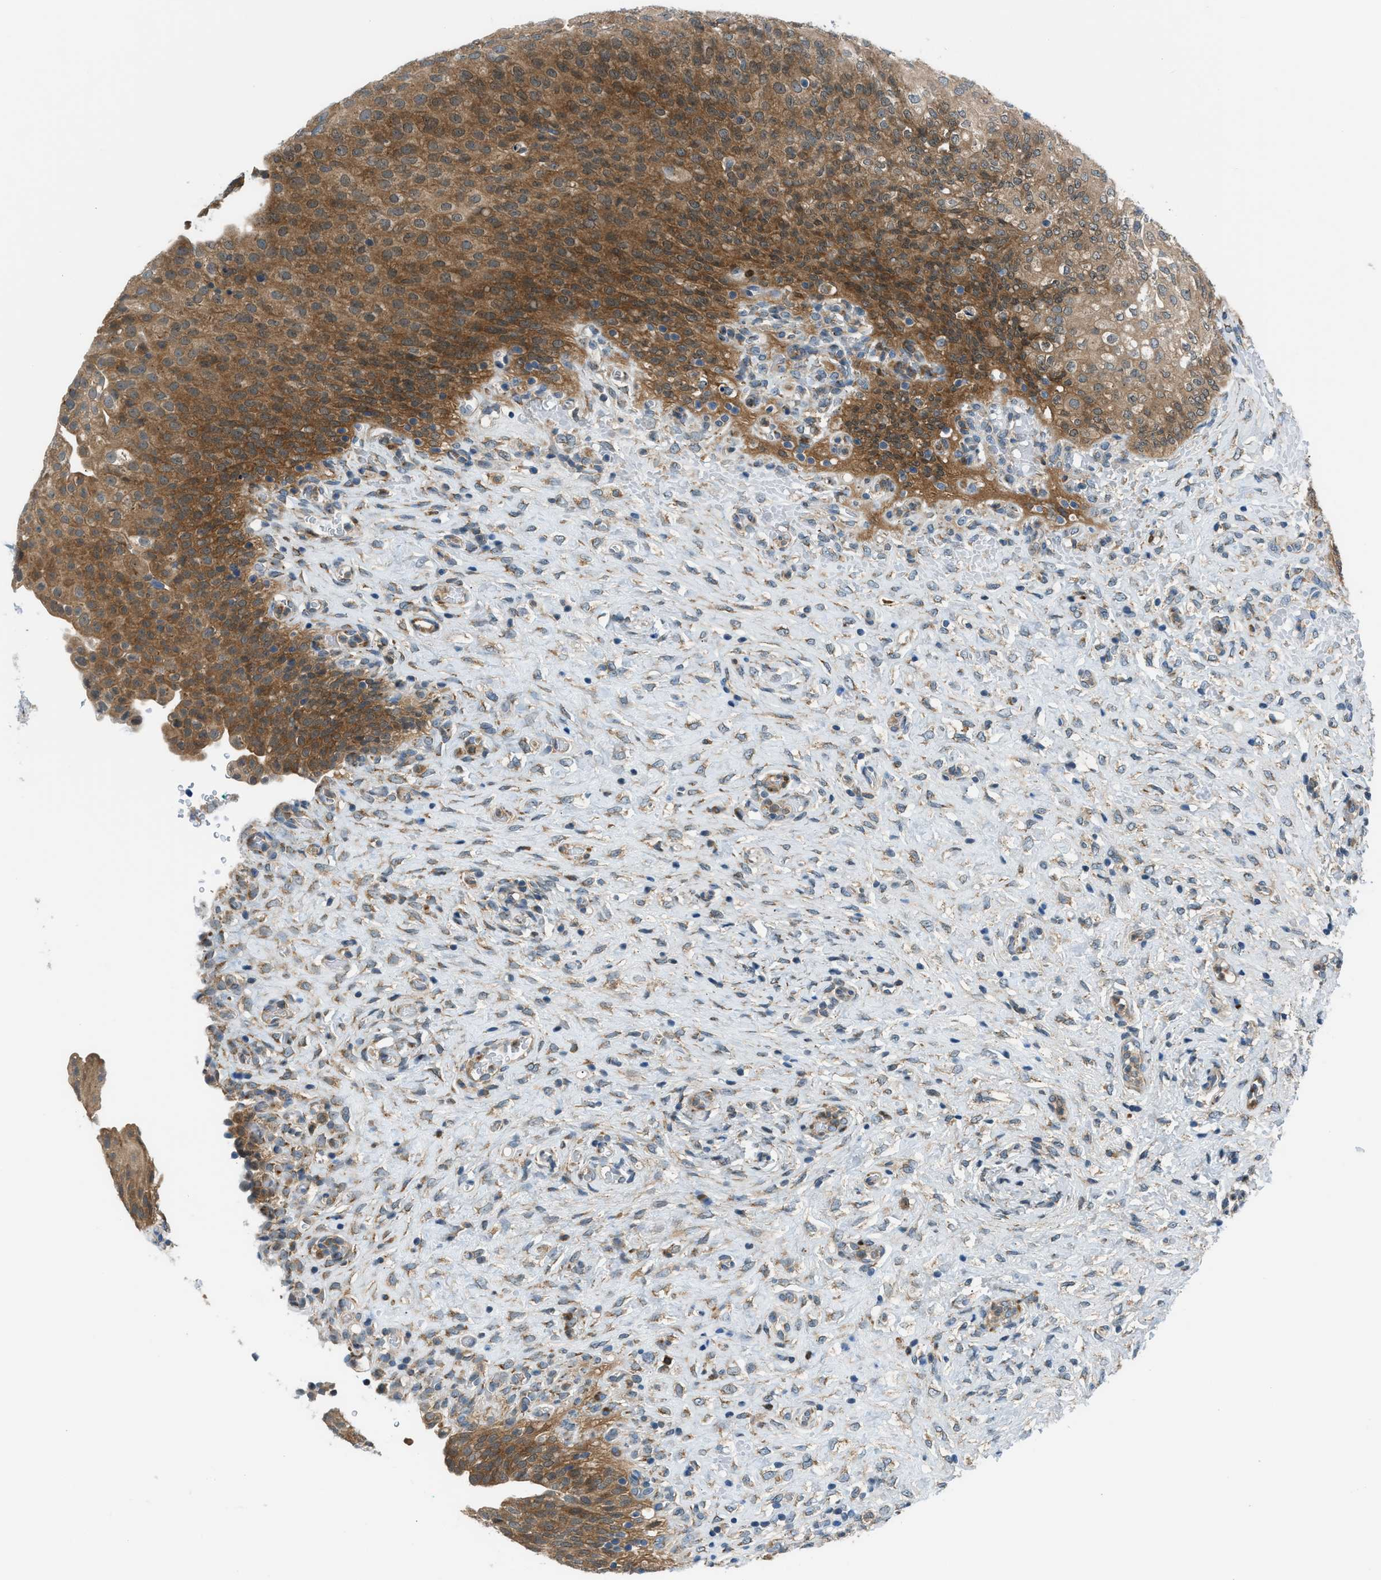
{"staining": {"intensity": "moderate", "quantity": ">75%", "location": "cytoplasmic/membranous"}, "tissue": "urinary bladder", "cell_type": "Urothelial cells", "image_type": "normal", "snomed": [{"axis": "morphology", "description": "Urothelial carcinoma, High grade"}, {"axis": "topography", "description": "Urinary bladder"}], "caption": "This micrograph demonstrates immunohistochemistry (IHC) staining of benign human urinary bladder, with medium moderate cytoplasmic/membranous expression in about >75% of urothelial cells.", "gene": "EDARADD", "patient": {"sex": "male", "age": 46}}